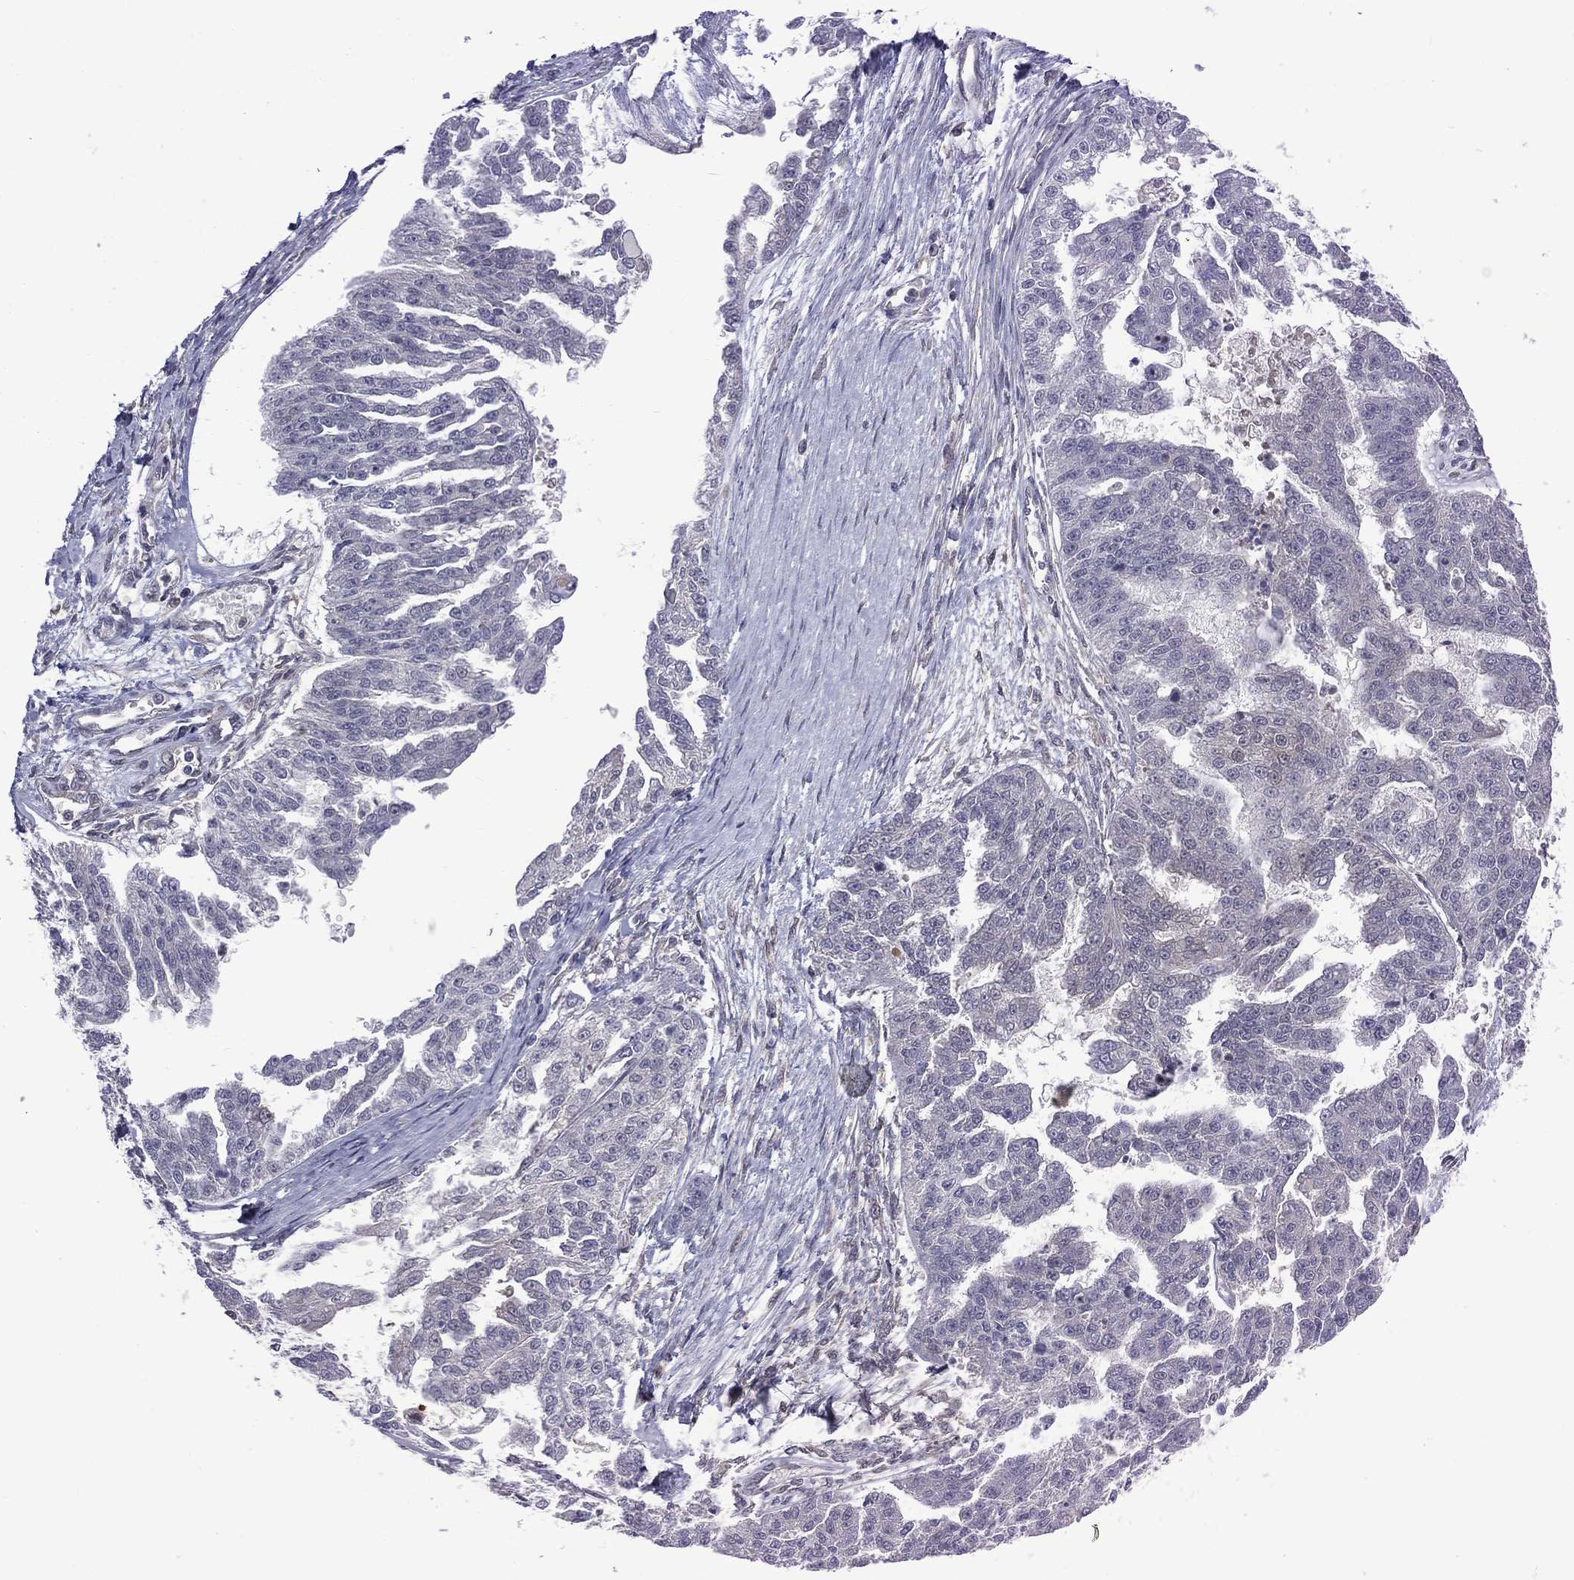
{"staining": {"intensity": "negative", "quantity": "none", "location": "none"}, "tissue": "ovarian cancer", "cell_type": "Tumor cells", "image_type": "cancer", "snomed": [{"axis": "morphology", "description": "Cystadenocarcinoma, serous, NOS"}, {"axis": "topography", "description": "Ovary"}], "caption": "Immunohistochemistry (IHC) of serous cystadenocarcinoma (ovarian) exhibits no positivity in tumor cells.", "gene": "MTAP", "patient": {"sex": "female", "age": 58}}